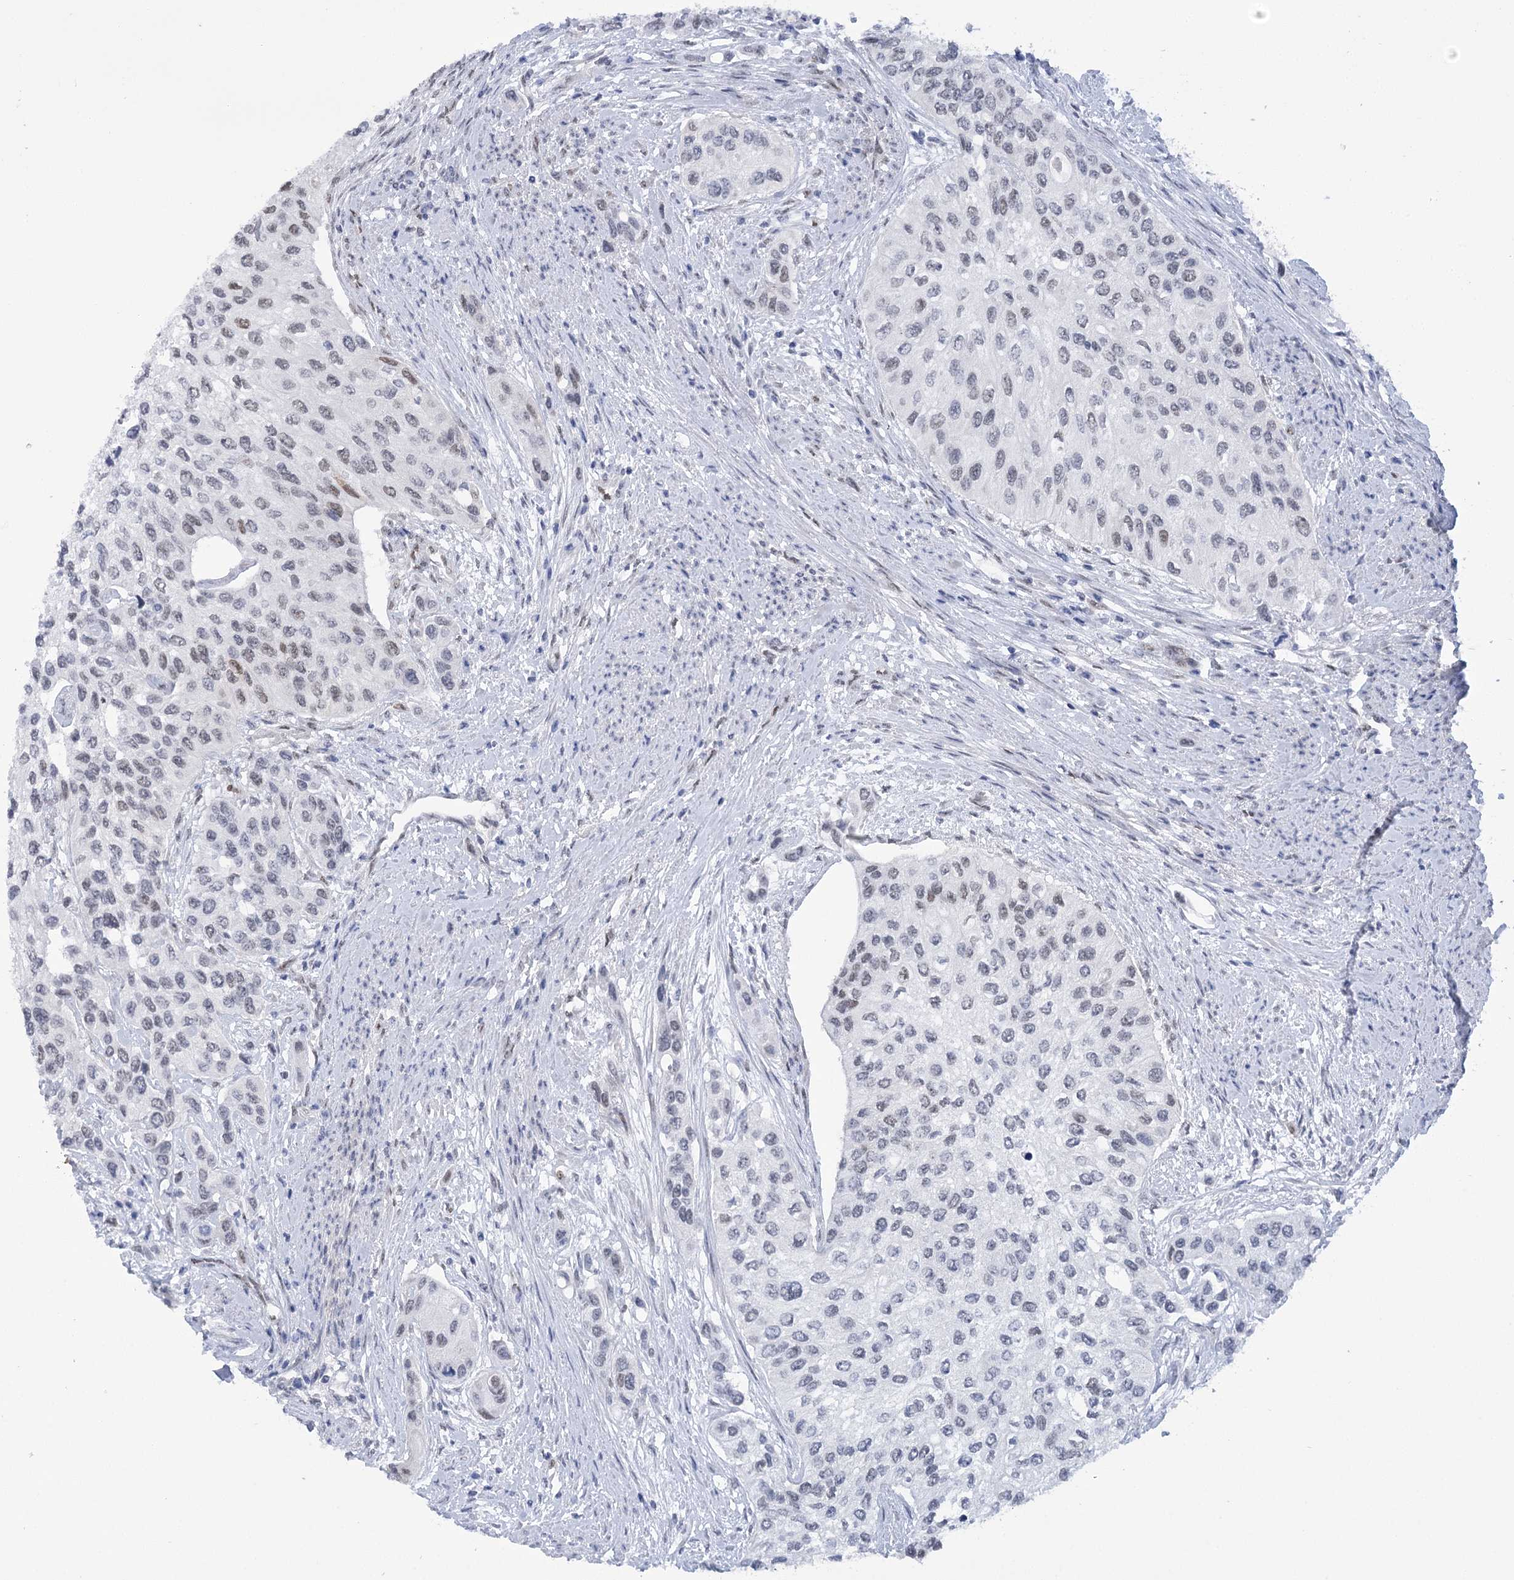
{"staining": {"intensity": "negative", "quantity": "none", "location": "none"}, "tissue": "urothelial cancer", "cell_type": "Tumor cells", "image_type": "cancer", "snomed": [{"axis": "morphology", "description": "Normal tissue, NOS"}, {"axis": "morphology", "description": "Urothelial carcinoma, High grade"}, {"axis": "topography", "description": "Vascular tissue"}, {"axis": "topography", "description": "Urinary bladder"}], "caption": "Urothelial cancer was stained to show a protein in brown. There is no significant positivity in tumor cells.", "gene": "HNRNPA0", "patient": {"sex": "female", "age": 56}}